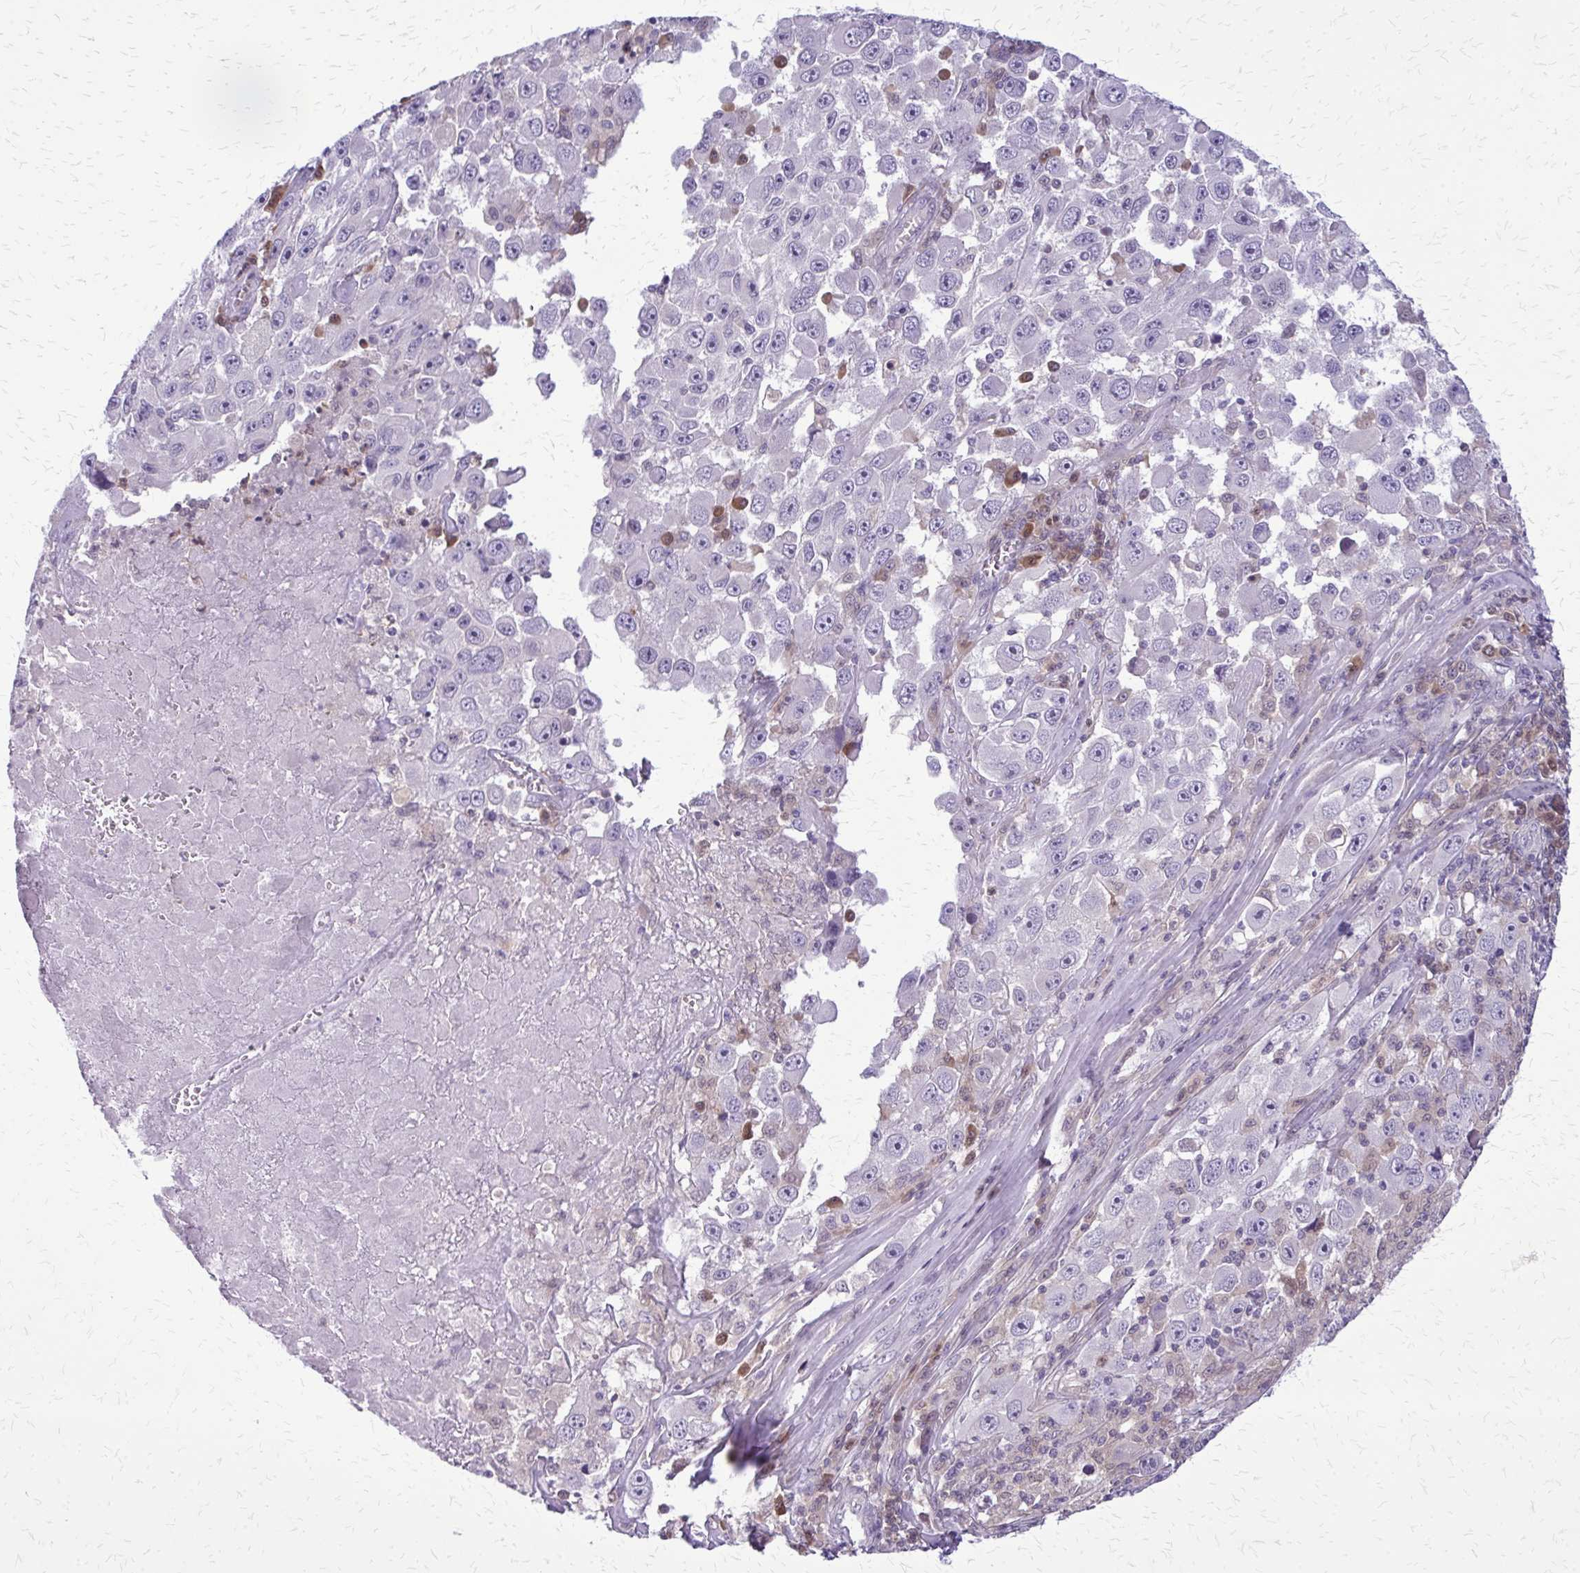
{"staining": {"intensity": "negative", "quantity": "none", "location": "none"}, "tissue": "melanoma", "cell_type": "Tumor cells", "image_type": "cancer", "snomed": [{"axis": "morphology", "description": "Malignant melanoma, Metastatic site"}, {"axis": "topography", "description": "Lymph node"}], "caption": "This is an immunohistochemistry (IHC) photomicrograph of melanoma. There is no staining in tumor cells.", "gene": "GLRX", "patient": {"sex": "female", "age": 67}}